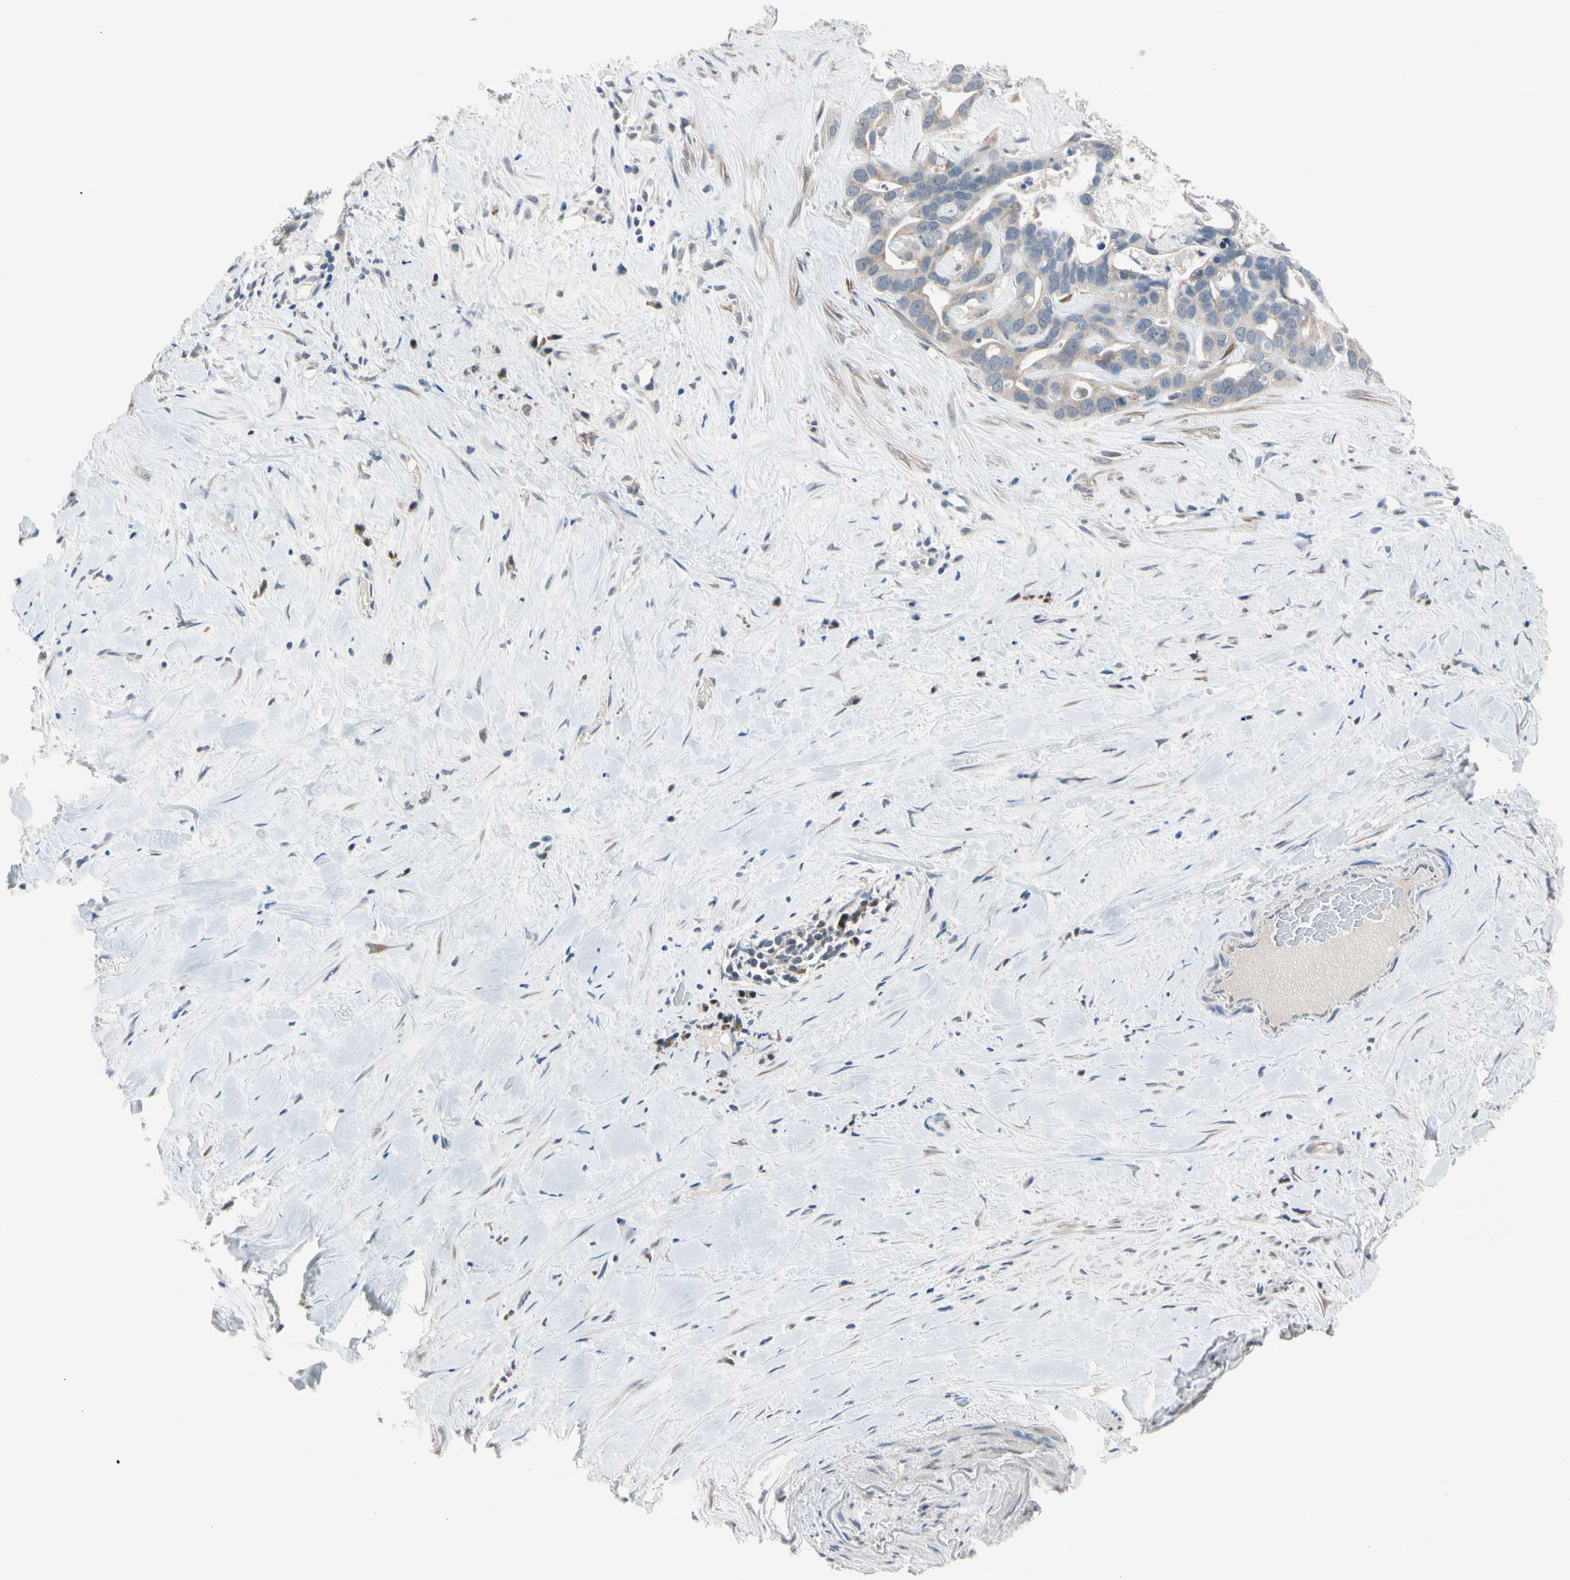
{"staining": {"intensity": "weak", "quantity": ">75%", "location": "cytoplasmic/membranous"}, "tissue": "liver cancer", "cell_type": "Tumor cells", "image_type": "cancer", "snomed": [{"axis": "morphology", "description": "Cholangiocarcinoma"}, {"axis": "topography", "description": "Liver"}], "caption": "High-magnification brightfield microscopy of liver cancer (cholangiocarcinoma) stained with DAB (brown) and counterstained with hematoxylin (blue). tumor cells exhibit weak cytoplasmic/membranous staining is seen in about>75% of cells.", "gene": "MARK1", "patient": {"sex": "female", "age": 65}}